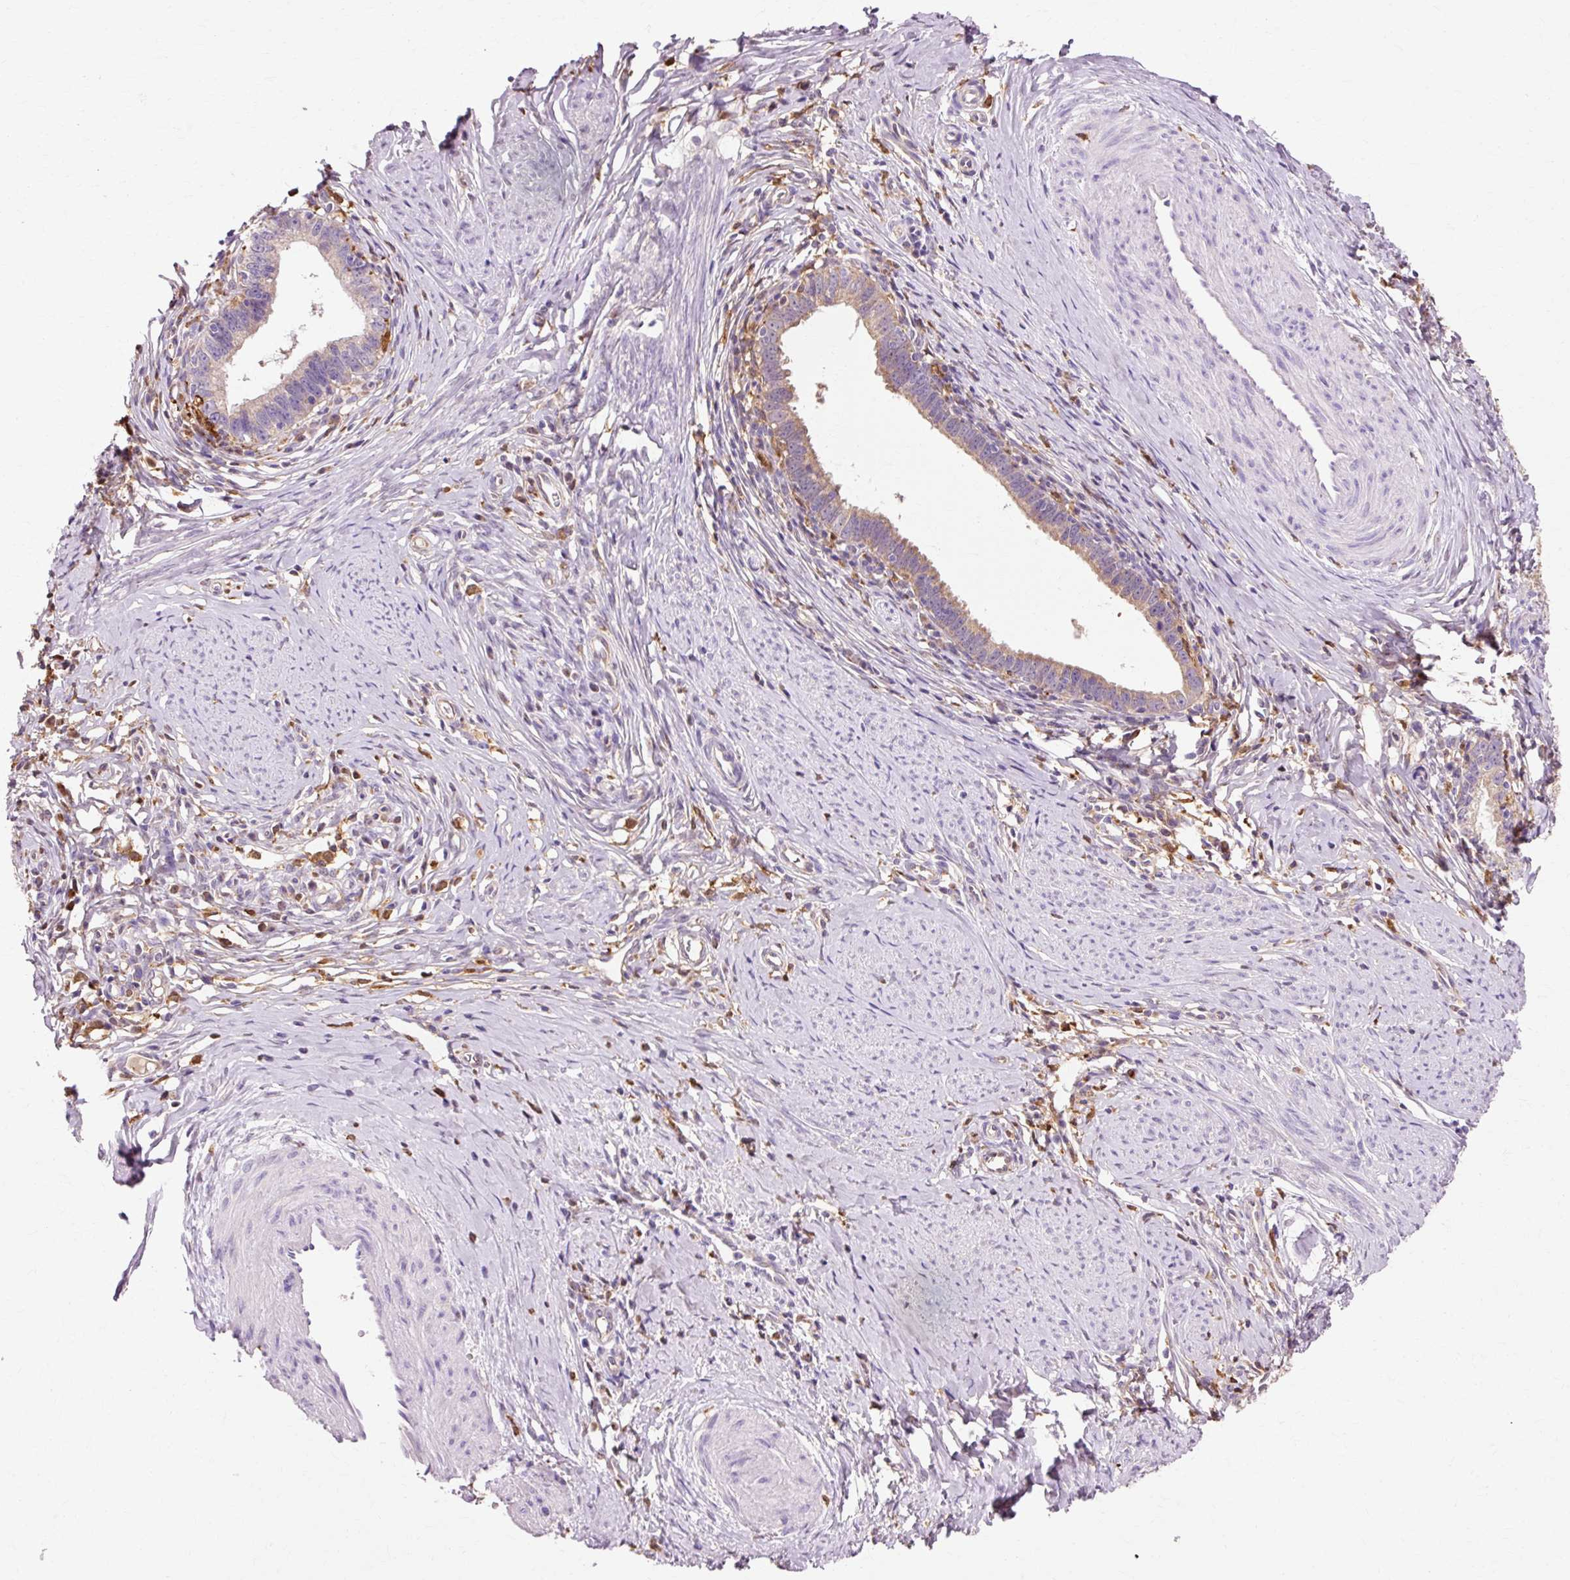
{"staining": {"intensity": "moderate", "quantity": "25%-75%", "location": "cytoplasmic/membranous"}, "tissue": "cervical cancer", "cell_type": "Tumor cells", "image_type": "cancer", "snomed": [{"axis": "morphology", "description": "Adenocarcinoma, NOS"}, {"axis": "topography", "description": "Cervix"}], "caption": "An IHC image of neoplastic tissue is shown. Protein staining in brown highlights moderate cytoplasmic/membranous positivity in cervical cancer (adenocarcinoma) within tumor cells.", "gene": "GPX1", "patient": {"sex": "female", "age": 36}}